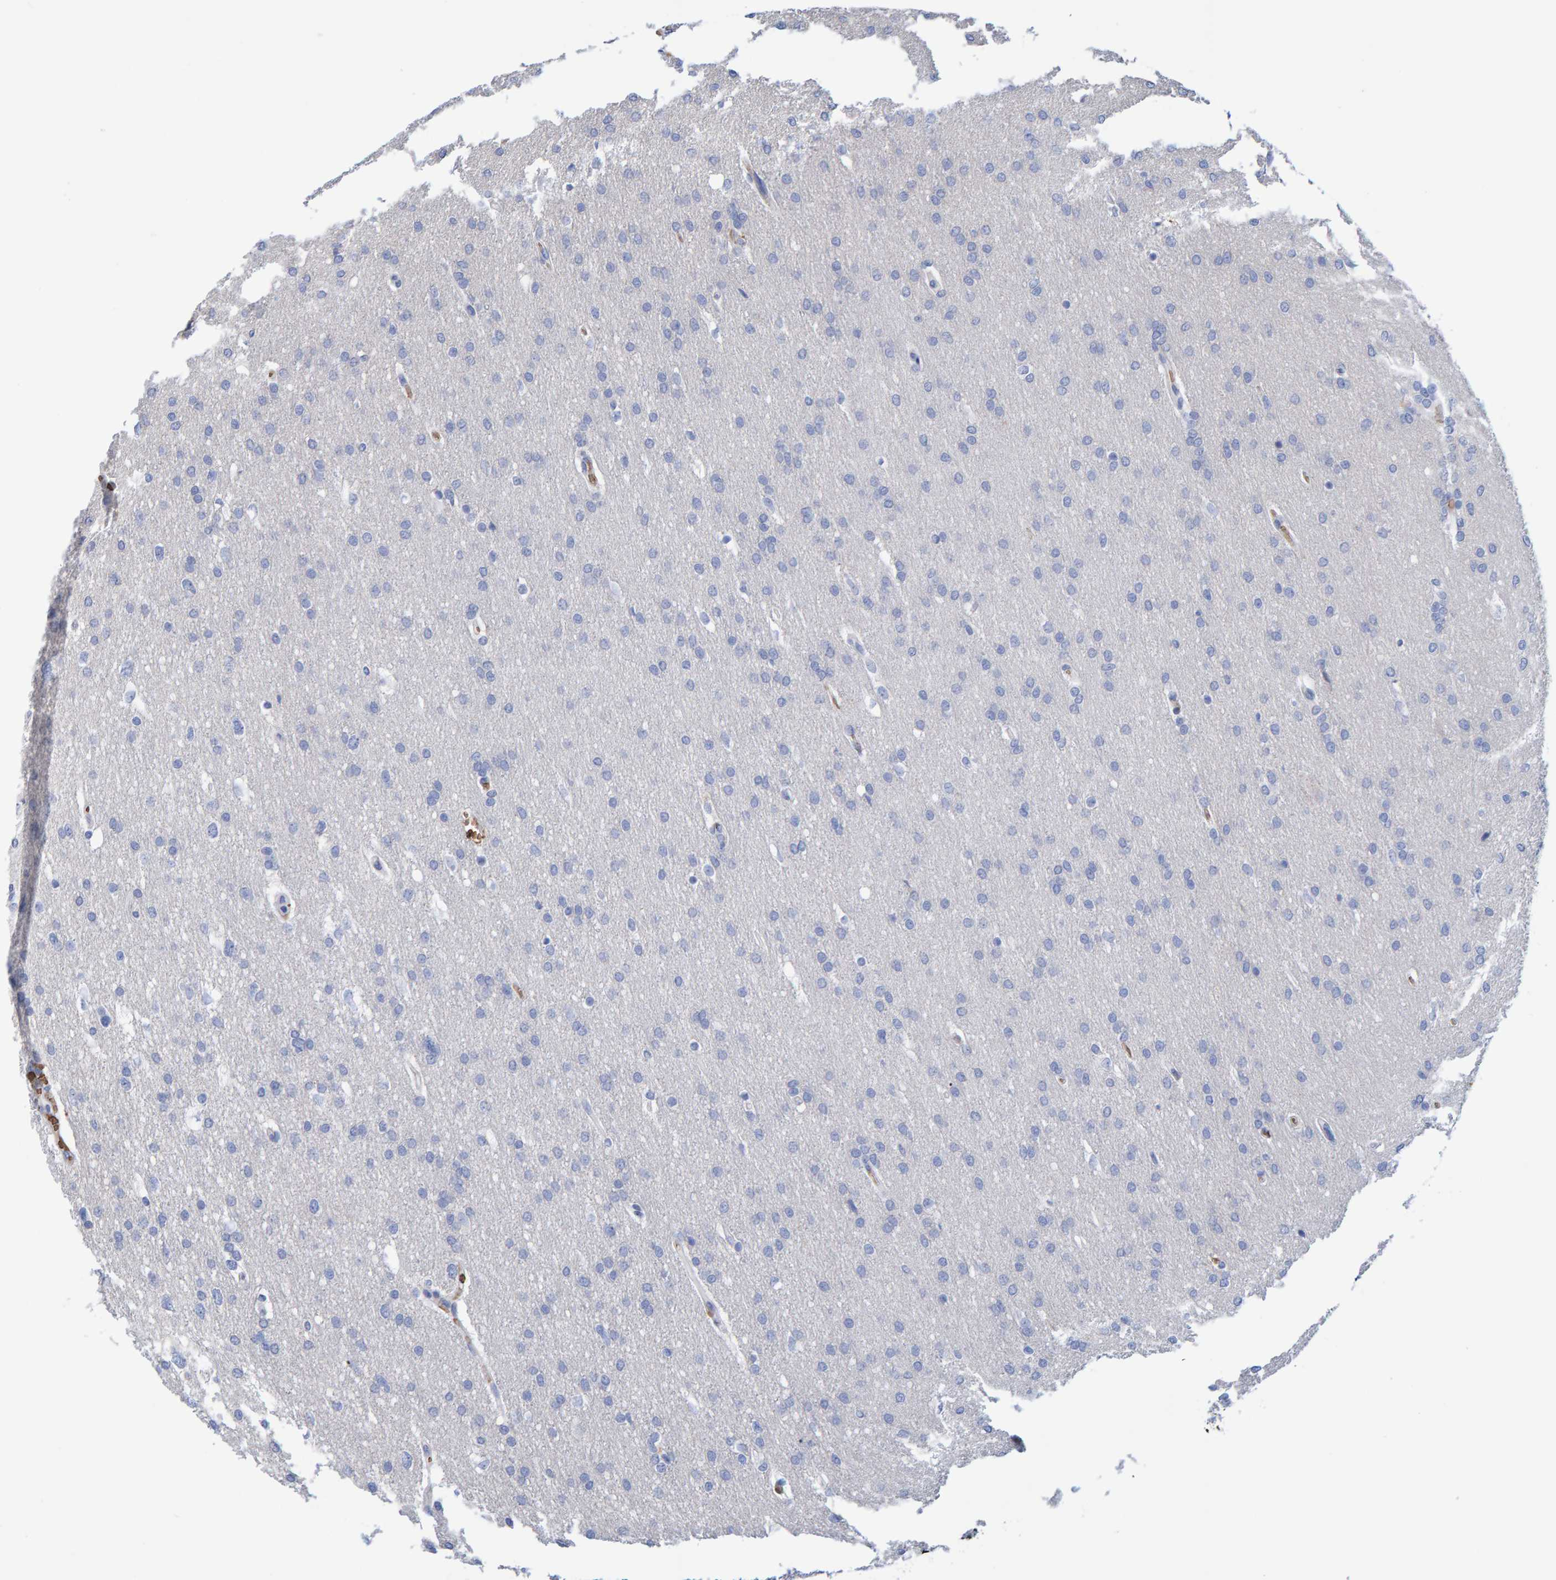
{"staining": {"intensity": "negative", "quantity": "none", "location": "none"}, "tissue": "glioma", "cell_type": "Tumor cells", "image_type": "cancer", "snomed": [{"axis": "morphology", "description": "Glioma, malignant, Low grade"}, {"axis": "topography", "description": "Brain"}], "caption": "This is an immunohistochemistry micrograph of malignant glioma (low-grade). There is no staining in tumor cells.", "gene": "VPS9D1", "patient": {"sex": "female", "age": 37}}